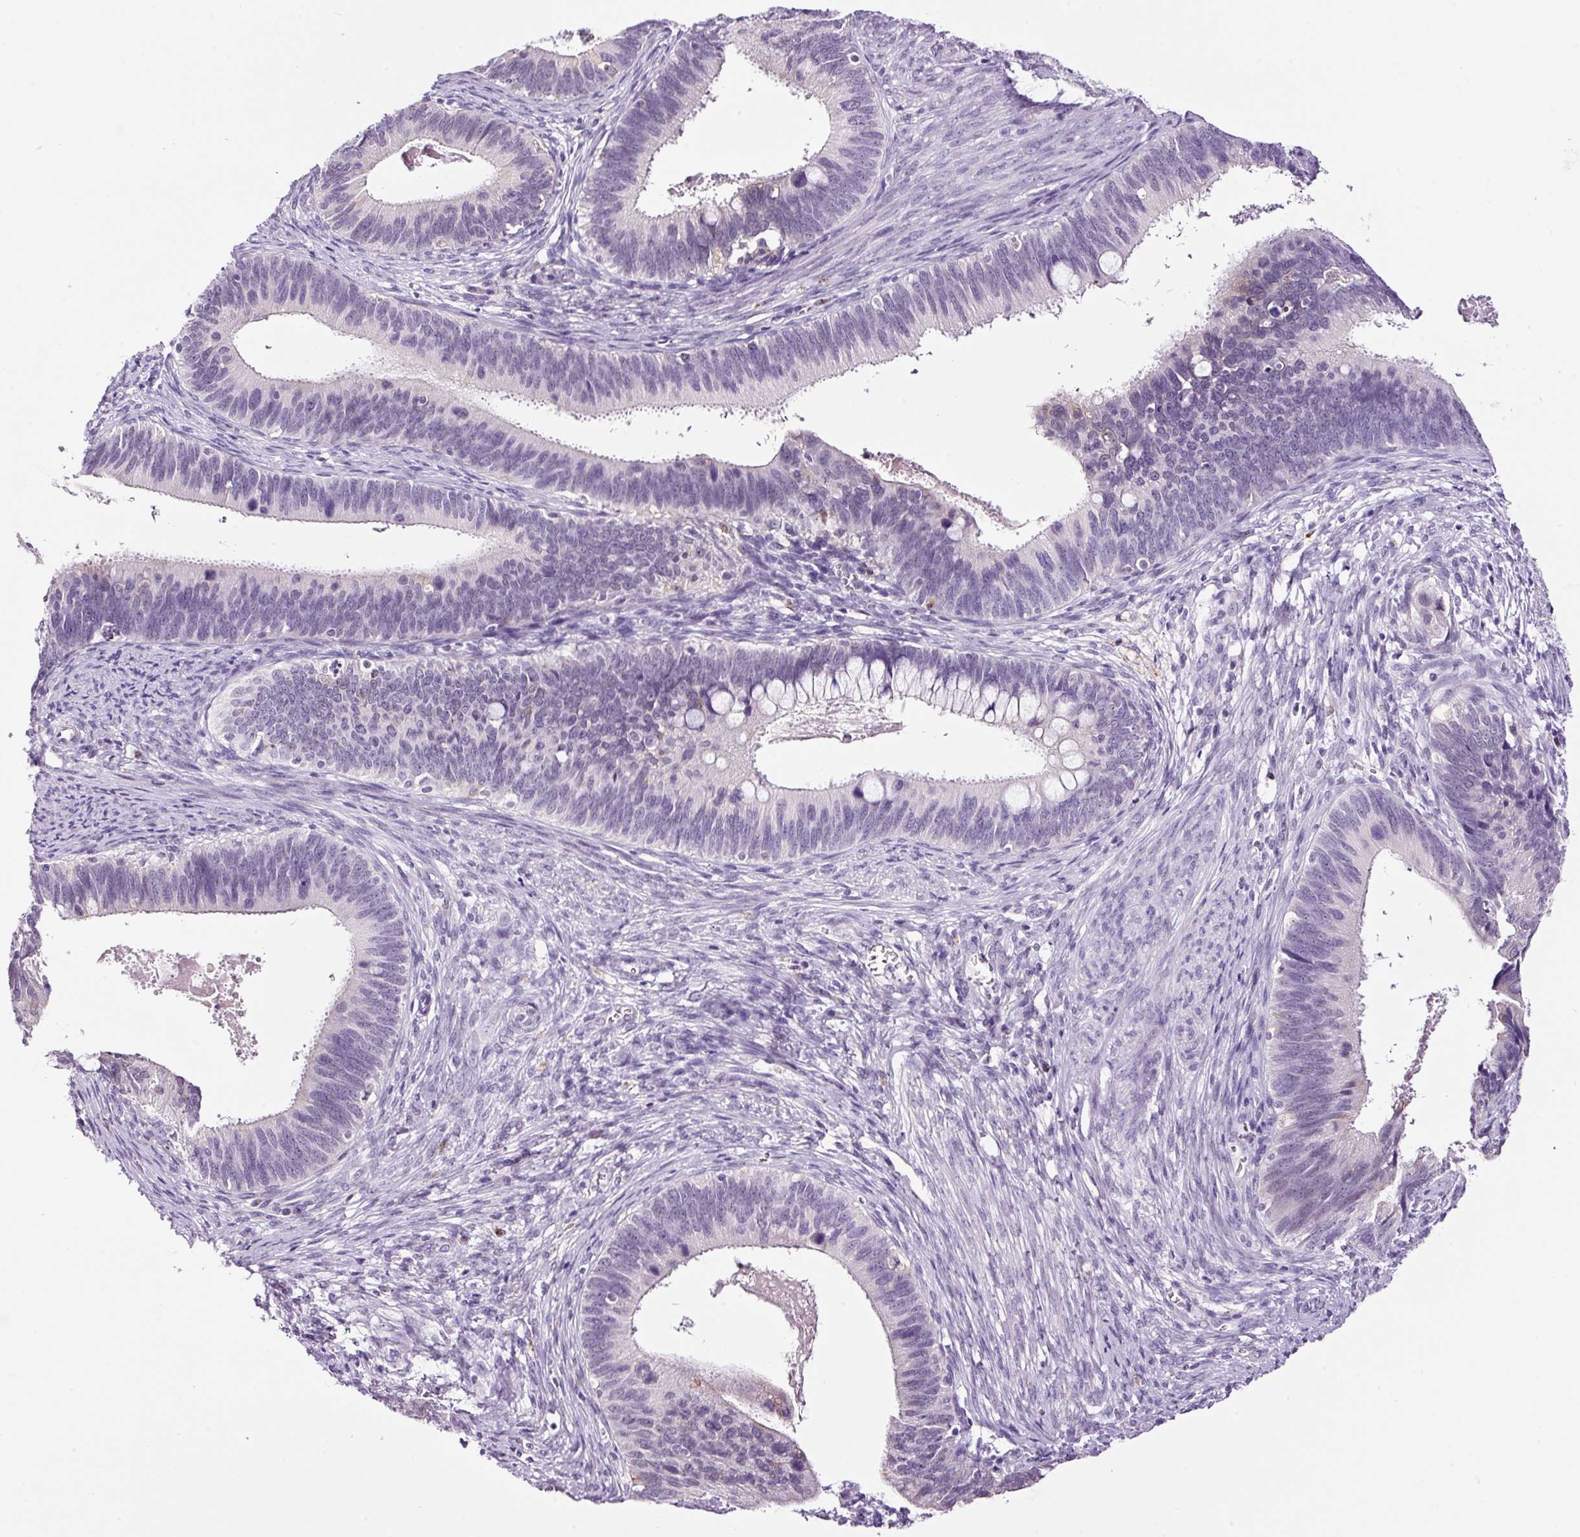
{"staining": {"intensity": "negative", "quantity": "none", "location": "none"}, "tissue": "cervical cancer", "cell_type": "Tumor cells", "image_type": "cancer", "snomed": [{"axis": "morphology", "description": "Adenocarcinoma, NOS"}, {"axis": "topography", "description": "Cervix"}], "caption": "Protein analysis of cervical cancer displays no significant staining in tumor cells.", "gene": "RTF2", "patient": {"sex": "female", "age": 42}}